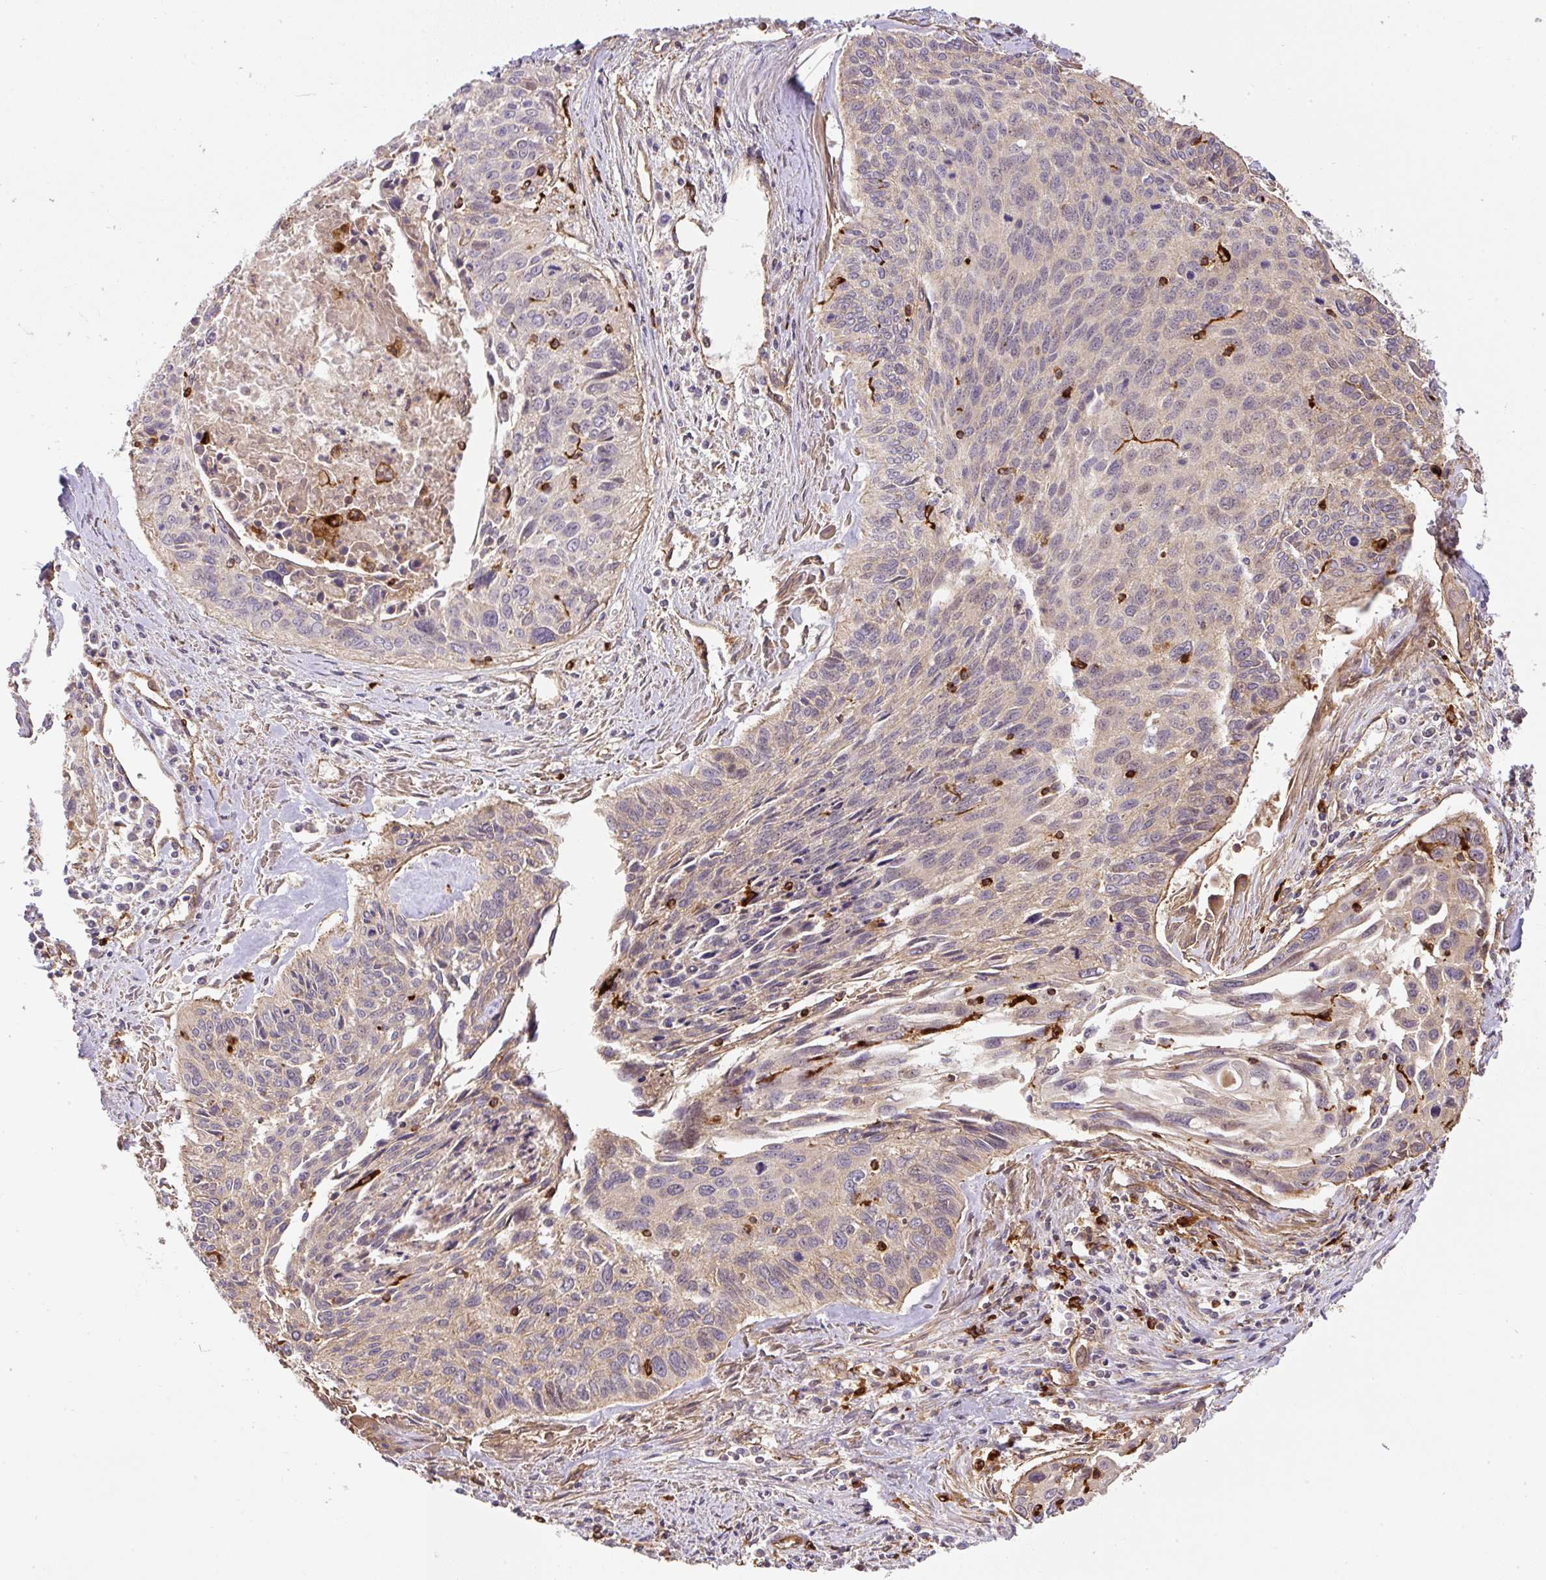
{"staining": {"intensity": "weak", "quantity": "<25%", "location": "cytoplasmic/membranous"}, "tissue": "cervical cancer", "cell_type": "Tumor cells", "image_type": "cancer", "snomed": [{"axis": "morphology", "description": "Squamous cell carcinoma, NOS"}, {"axis": "topography", "description": "Cervix"}], "caption": "Immunohistochemistry of squamous cell carcinoma (cervical) reveals no positivity in tumor cells.", "gene": "B3GALT5", "patient": {"sex": "female", "age": 55}}